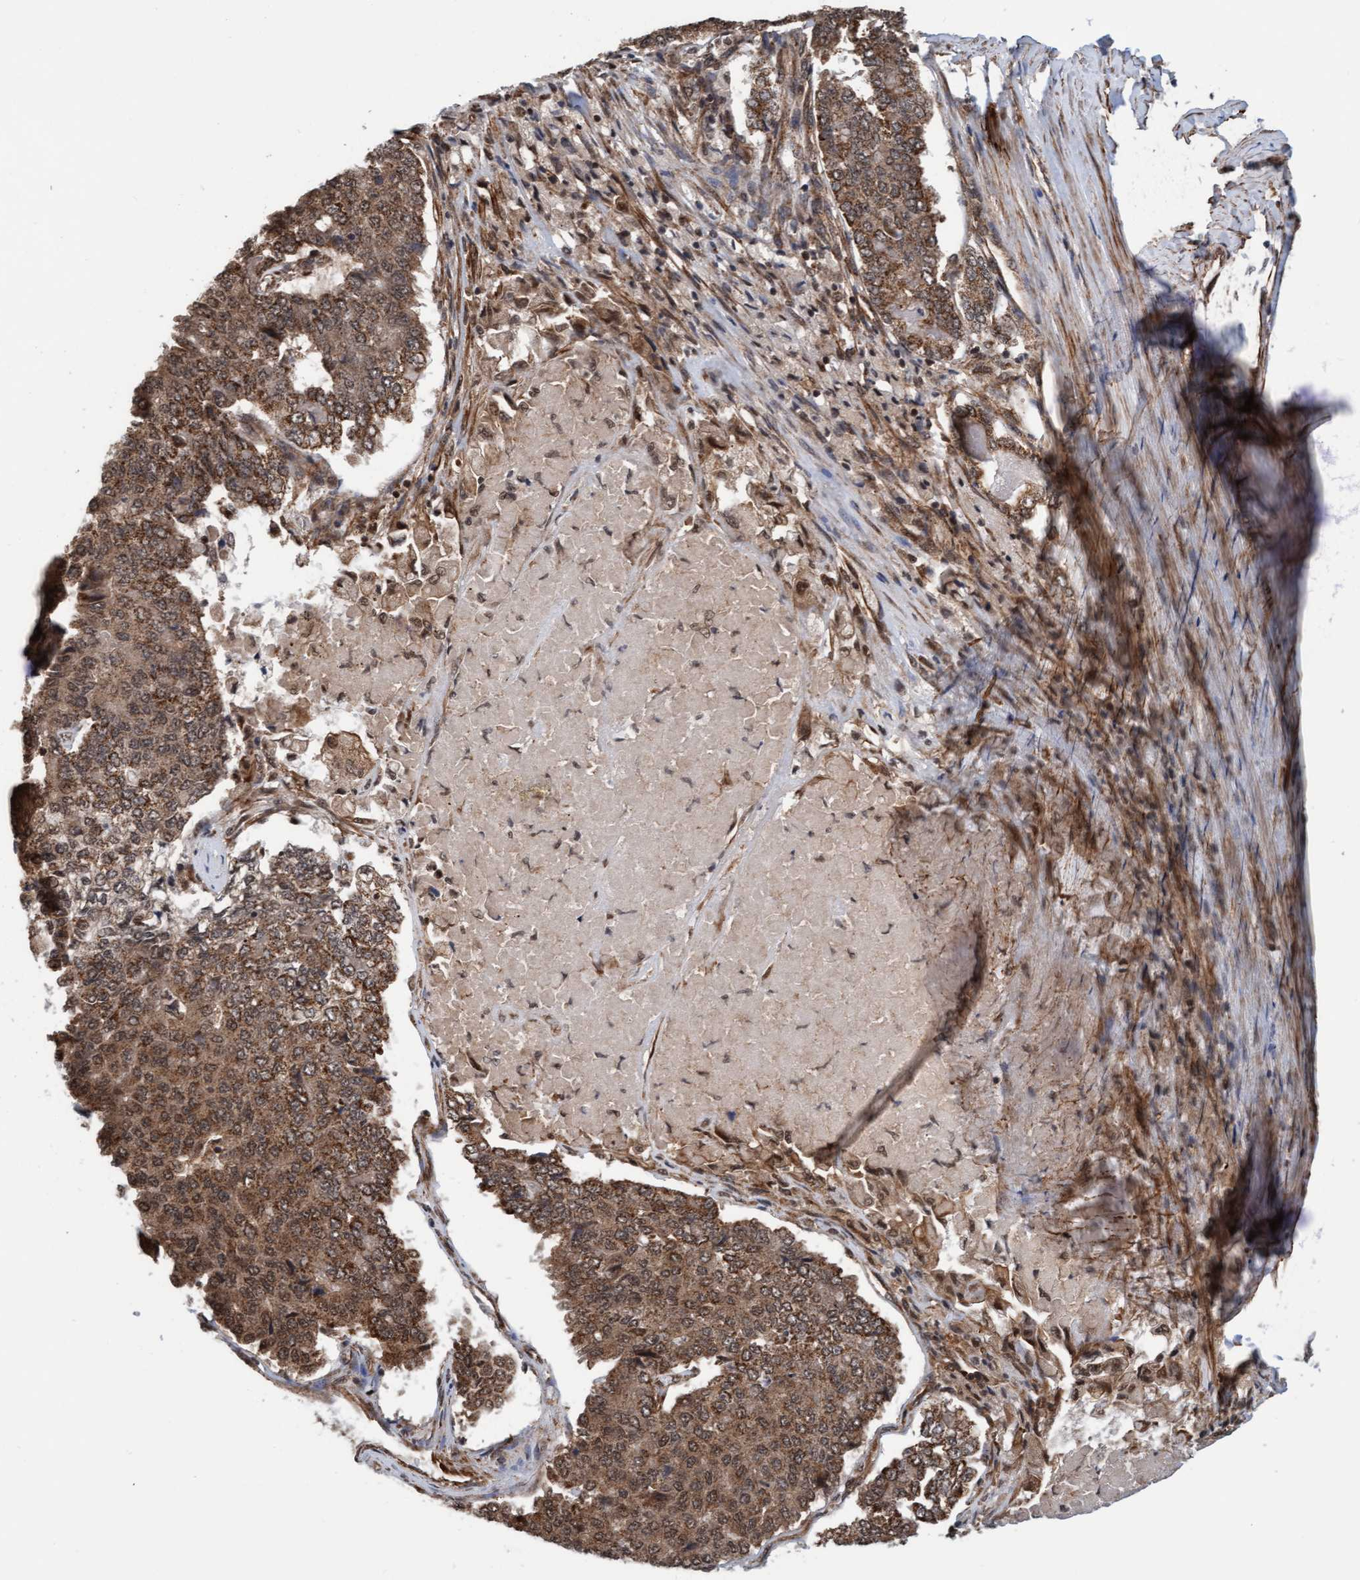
{"staining": {"intensity": "moderate", "quantity": ">75%", "location": "cytoplasmic/membranous,nuclear"}, "tissue": "pancreatic cancer", "cell_type": "Tumor cells", "image_type": "cancer", "snomed": [{"axis": "morphology", "description": "Adenocarcinoma, NOS"}, {"axis": "topography", "description": "Pancreas"}], "caption": "Approximately >75% of tumor cells in pancreatic cancer (adenocarcinoma) exhibit moderate cytoplasmic/membranous and nuclear protein expression as visualized by brown immunohistochemical staining.", "gene": "STXBP4", "patient": {"sex": "male", "age": 50}}